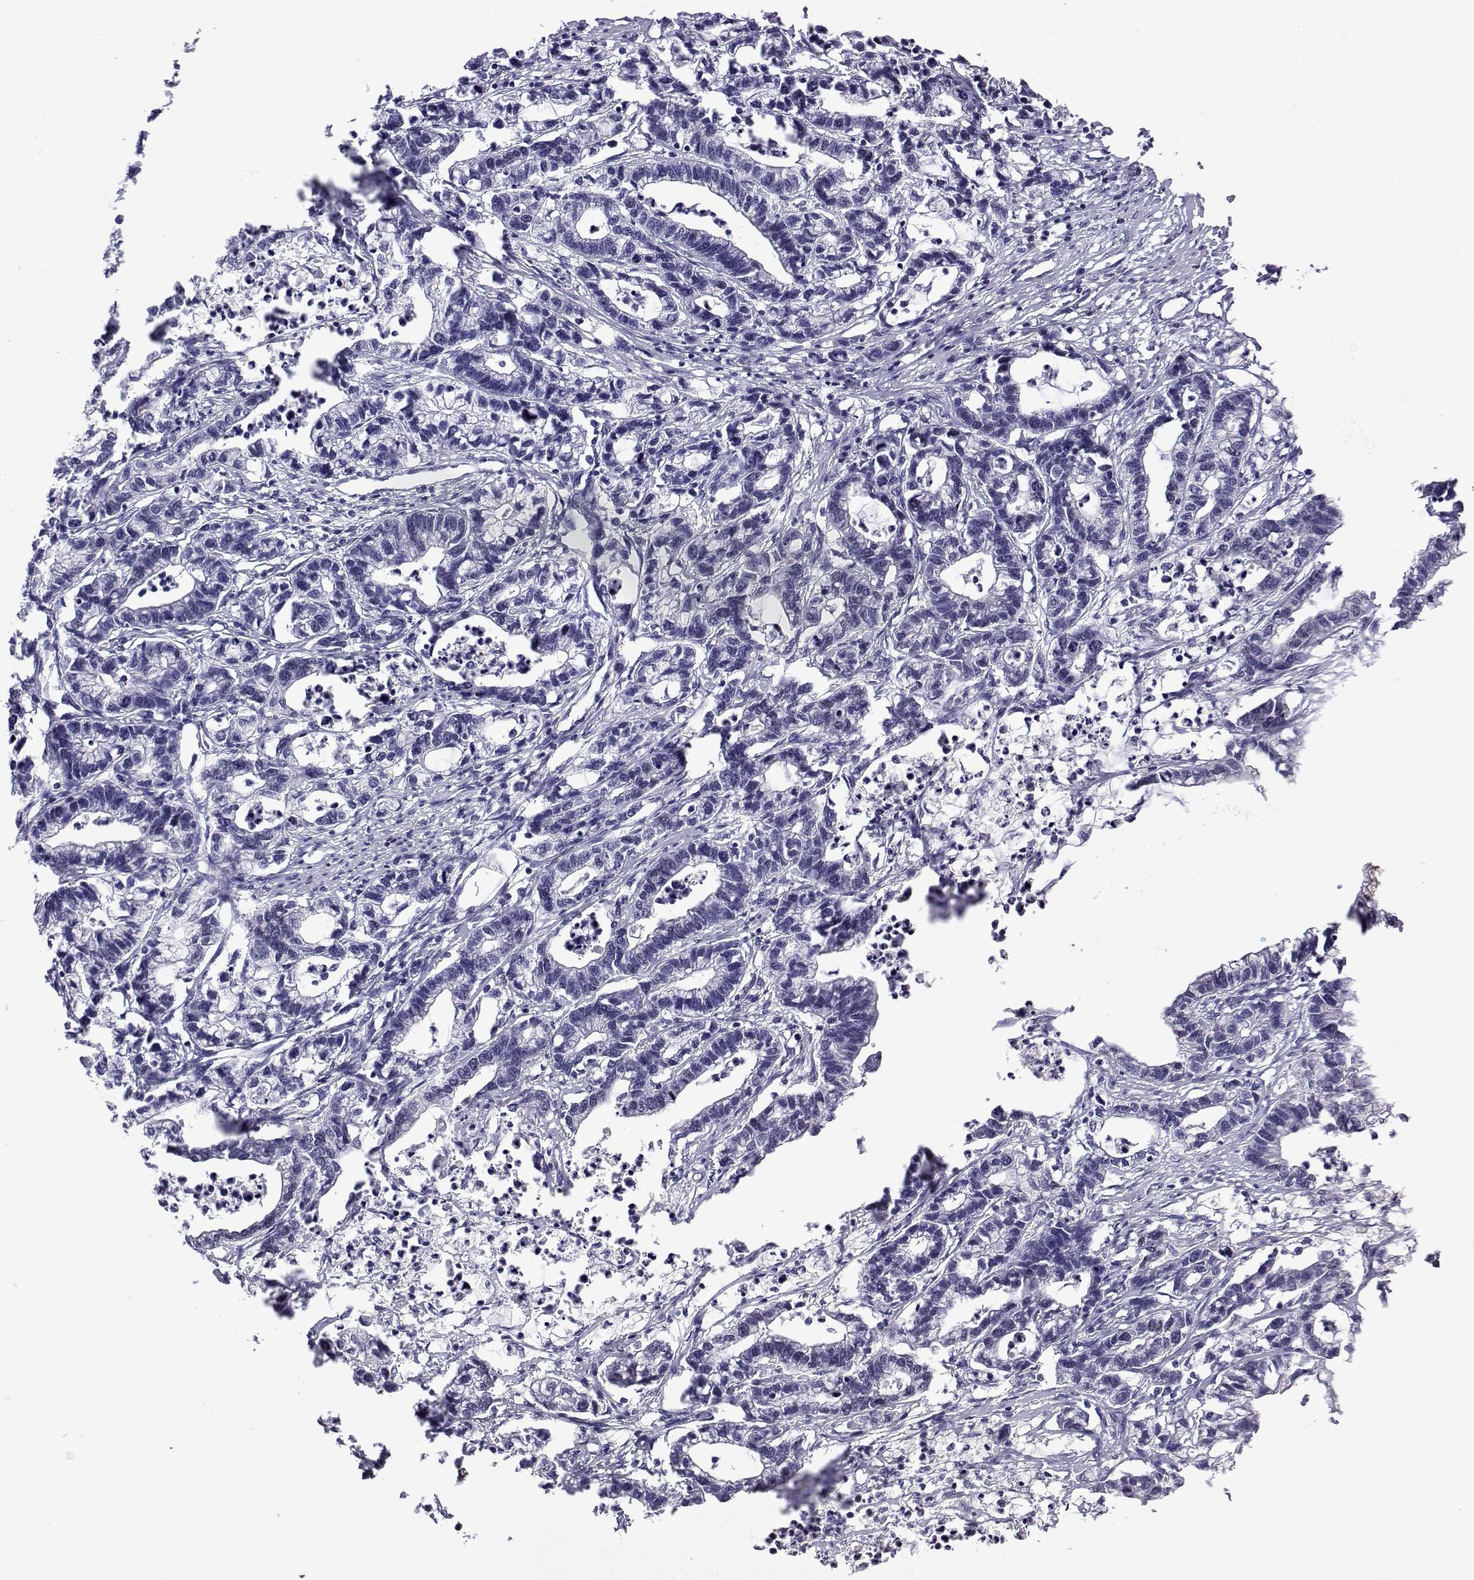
{"staining": {"intensity": "negative", "quantity": "none", "location": "none"}, "tissue": "stomach cancer", "cell_type": "Tumor cells", "image_type": "cancer", "snomed": [{"axis": "morphology", "description": "Adenocarcinoma, NOS"}, {"axis": "topography", "description": "Stomach"}], "caption": "This is an IHC histopathology image of human stomach adenocarcinoma. There is no positivity in tumor cells.", "gene": "POLDIP3", "patient": {"sex": "male", "age": 83}}